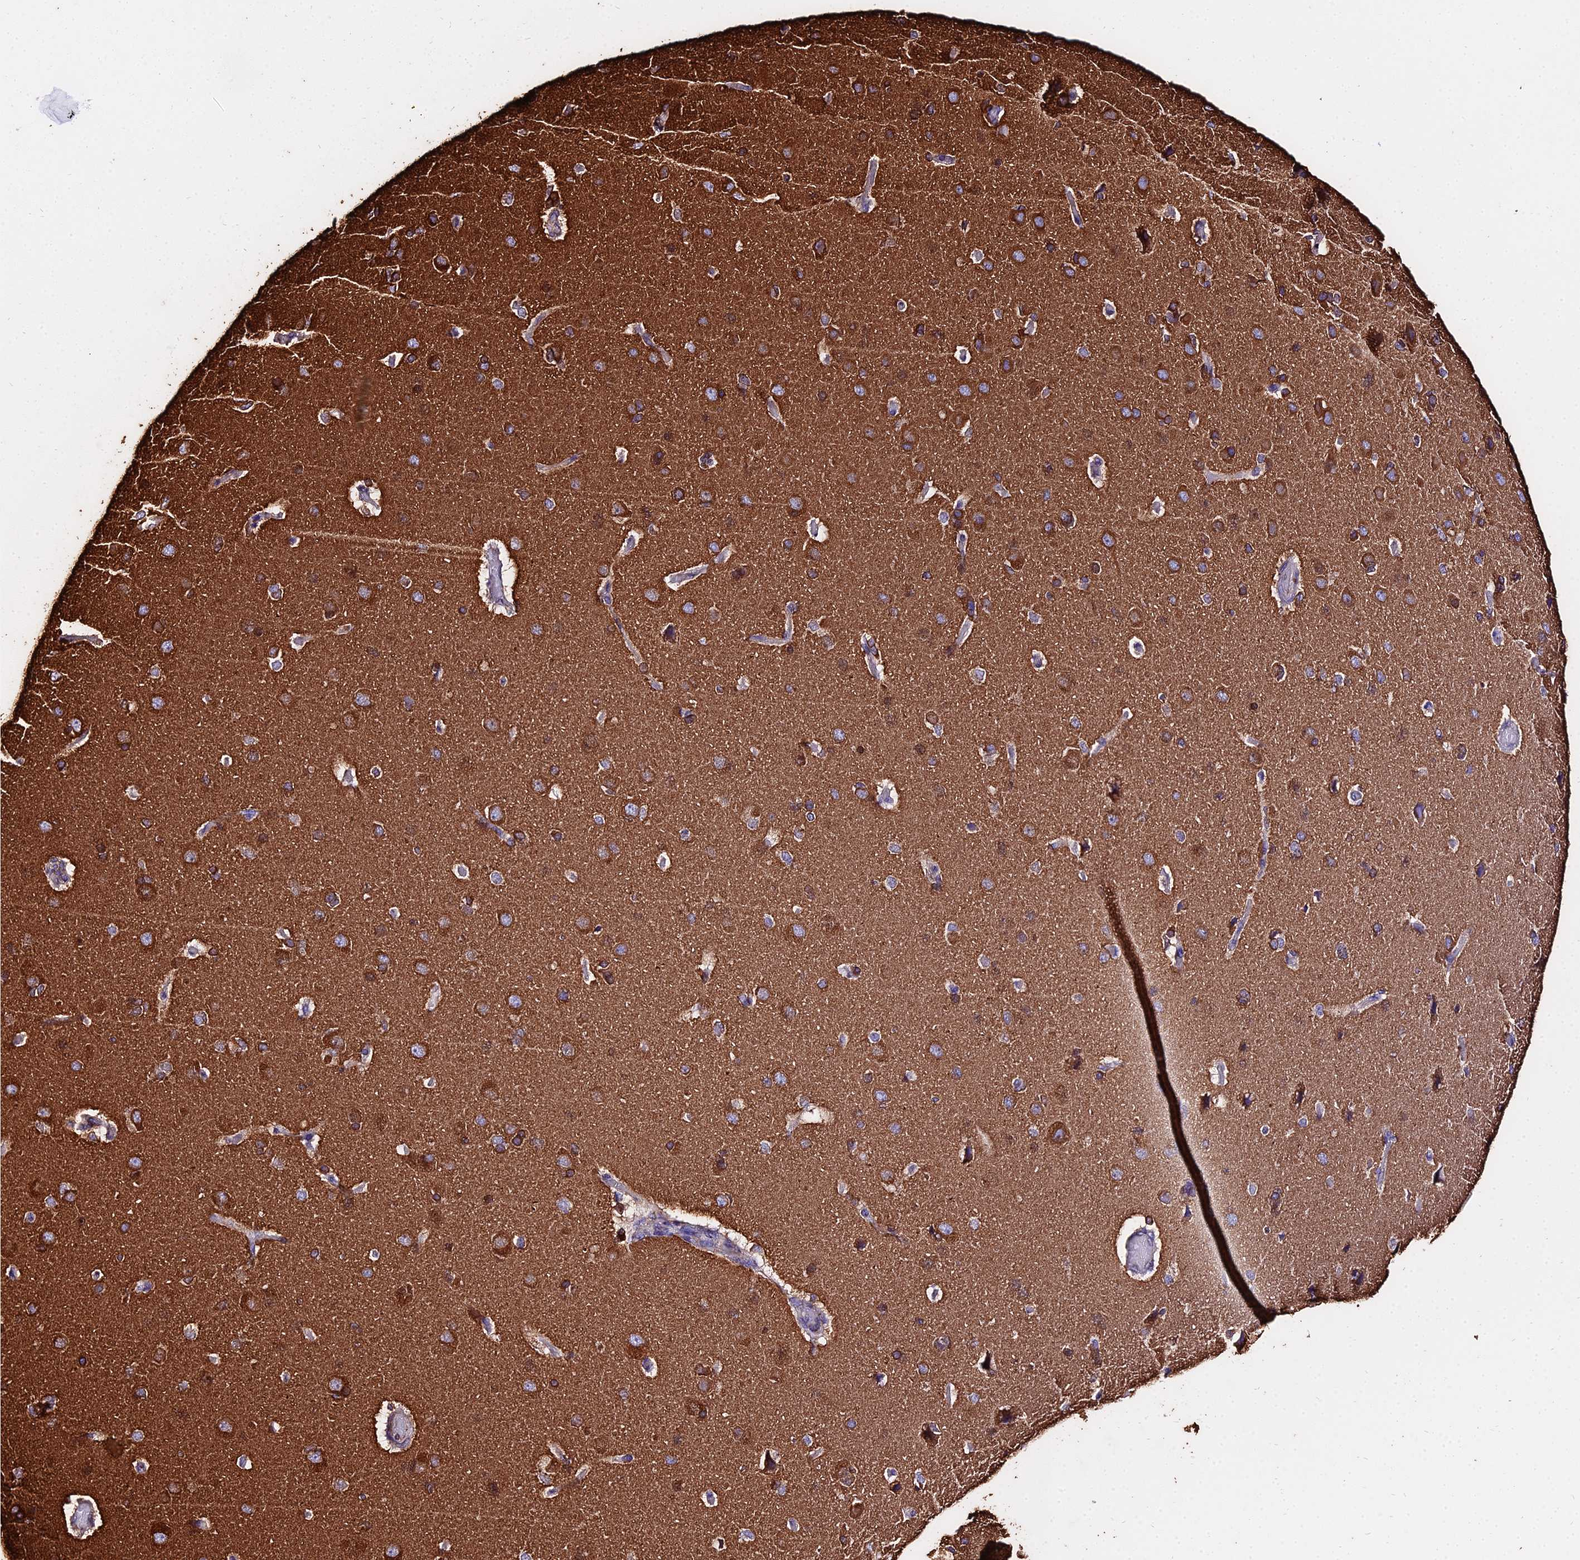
{"staining": {"intensity": "weak", "quantity": "25%-75%", "location": "cytoplasmic/membranous"}, "tissue": "cerebral cortex", "cell_type": "Endothelial cells", "image_type": "normal", "snomed": [{"axis": "morphology", "description": "Normal tissue, NOS"}, {"axis": "topography", "description": "Cerebral cortex"}], "caption": "Weak cytoplasmic/membranous positivity is identified in approximately 25%-75% of endothelial cells in normal cerebral cortex. (Brightfield microscopy of DAB IHC at high magnification).", "gene": "TUBA1A", "patient": {"sex": "male", "age": 62}}